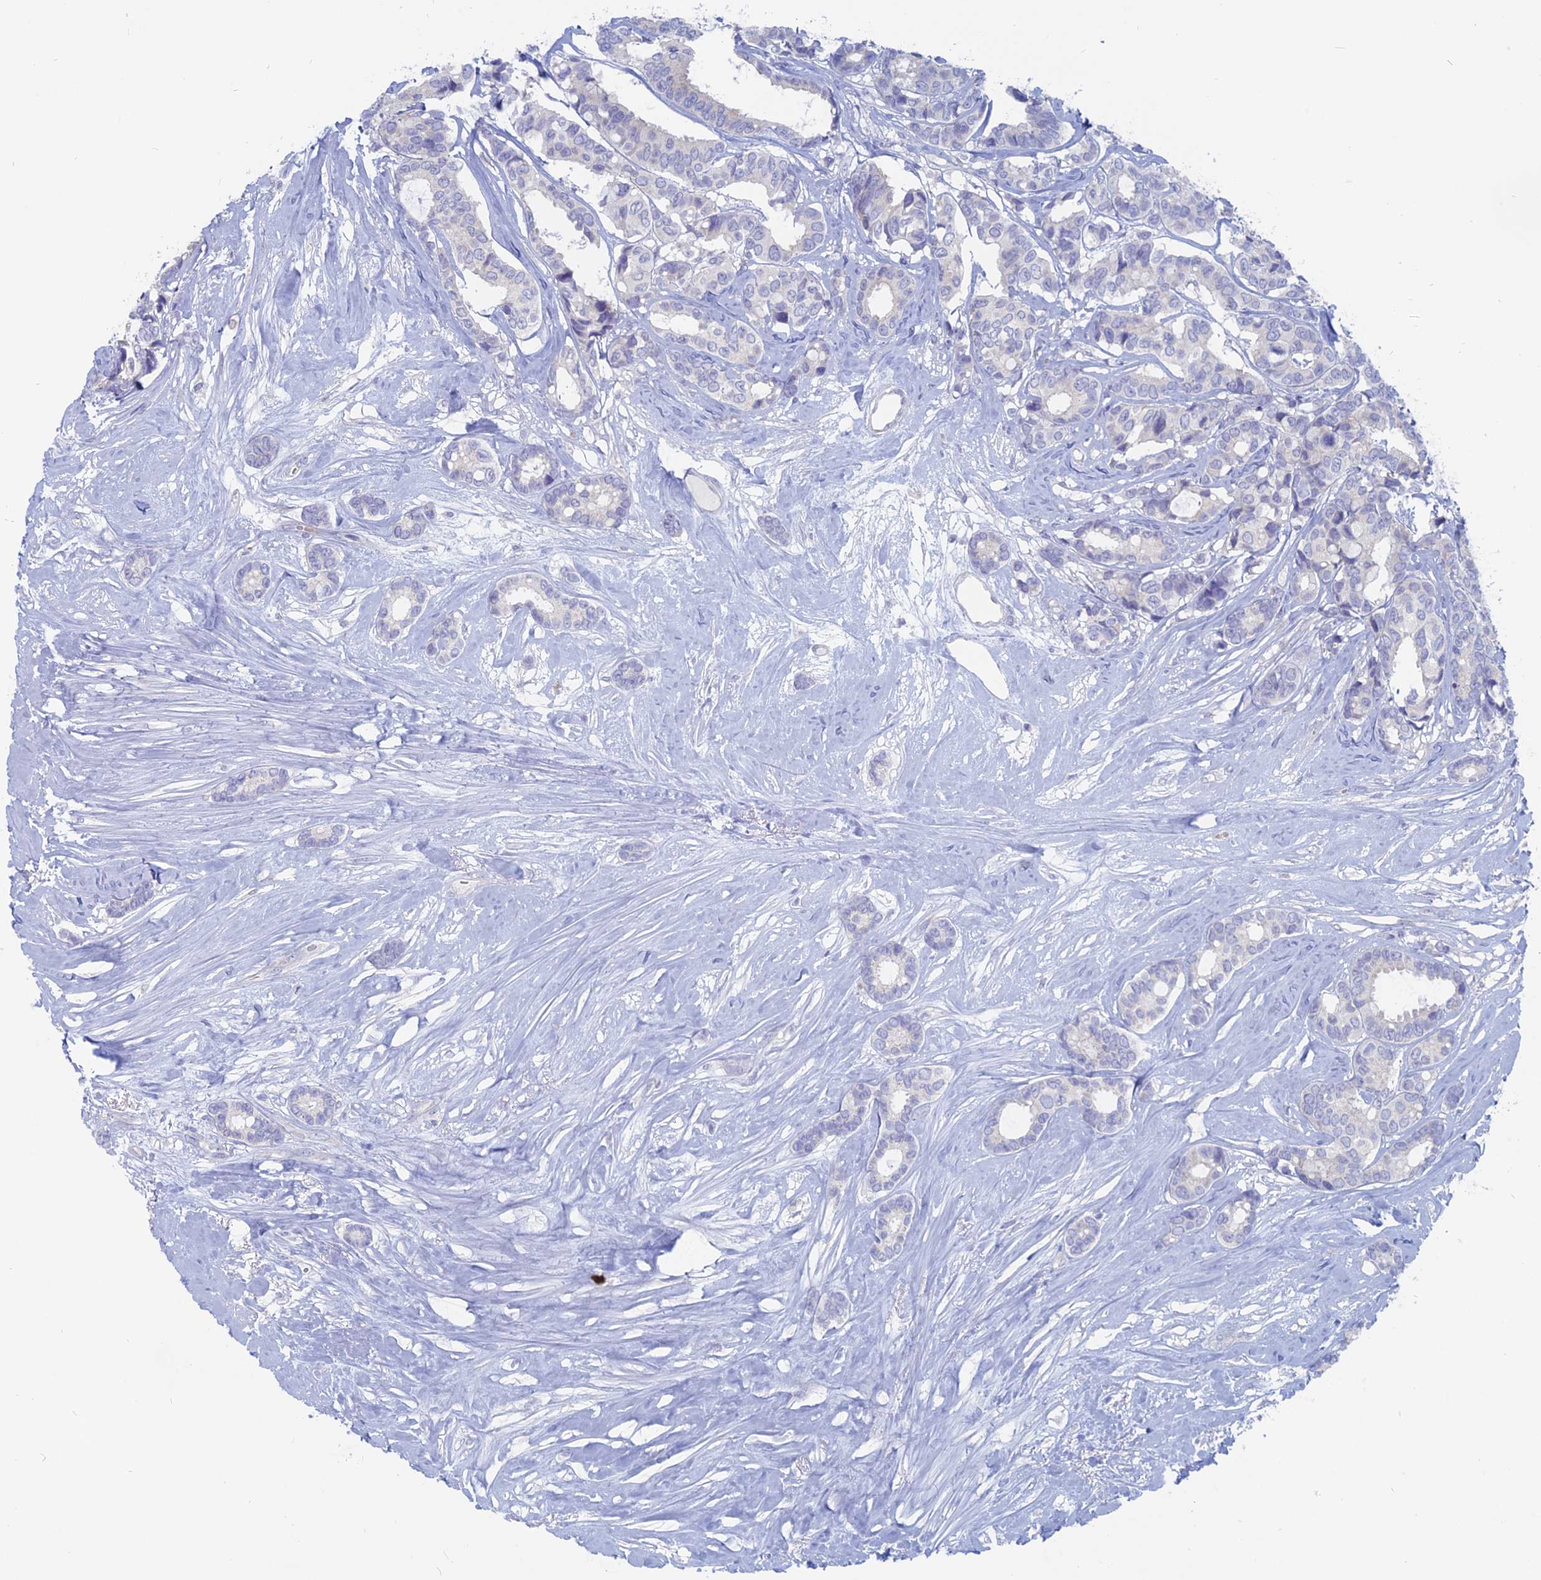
{"staining": {"intensity": "negative", "quantity": "none", "location": "none"}, "tissue": "breast cancer", "cell_type": "Tumor cells", "image_type": "cancer", "snomed": [{"axis": "morphology", "description": "Duct carcinoma"}, {"axis": "topography", "description": "Breast"}], "caption": "IHC of human infiltrating ductal carcinoma (breast) shows no staining in tumor cells.", "gene": "TBC1D30", "patient": {"sex": "female", "age": 87}}